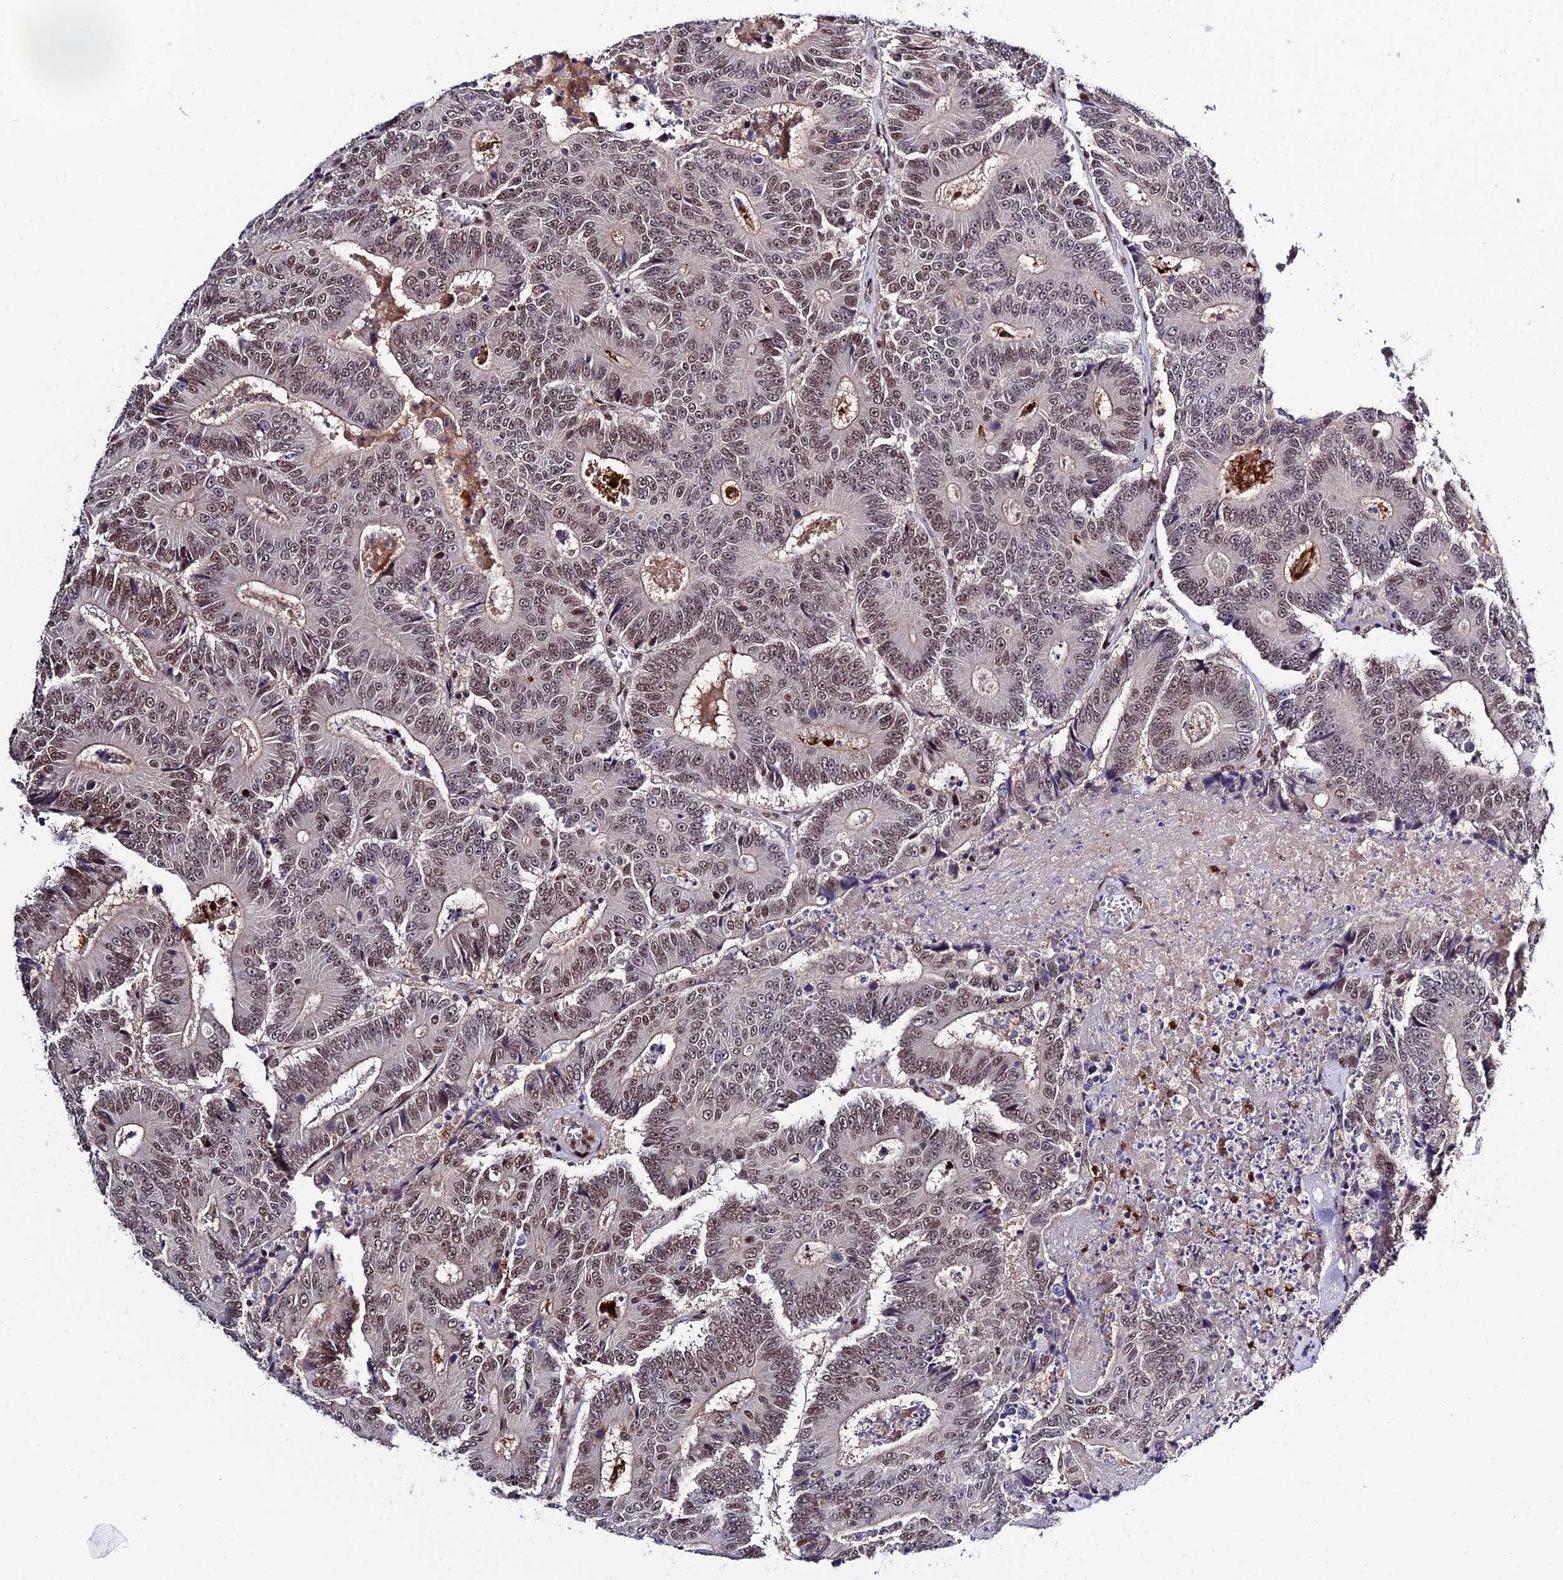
{"staining": {"intensity": "moderate", "quantity": ">75%", "location": "nuclear"}, "tissue": "colorectal cancer", "cell_type": "Tumor cells", "image_type": "cancer", "snomed": [{"axis": "morphology", "description": "Adenocarcinoma, NOS"}, {"axis": "topography", "description": "Colon"}], "caption": "High-power microscopy captured an IHC image of adenocarcinoma (colorectal), revealing moderate nuclear expression in about >75% of tumor cells. The staining is performed using DAB (3,3'-diaminobenzidine) brown chromogen to label protein expression. The nuclei are counter-stained blue using hematoxylin.", "gene": "SYT15", "patient": {"sex": "male", "age": 83}}